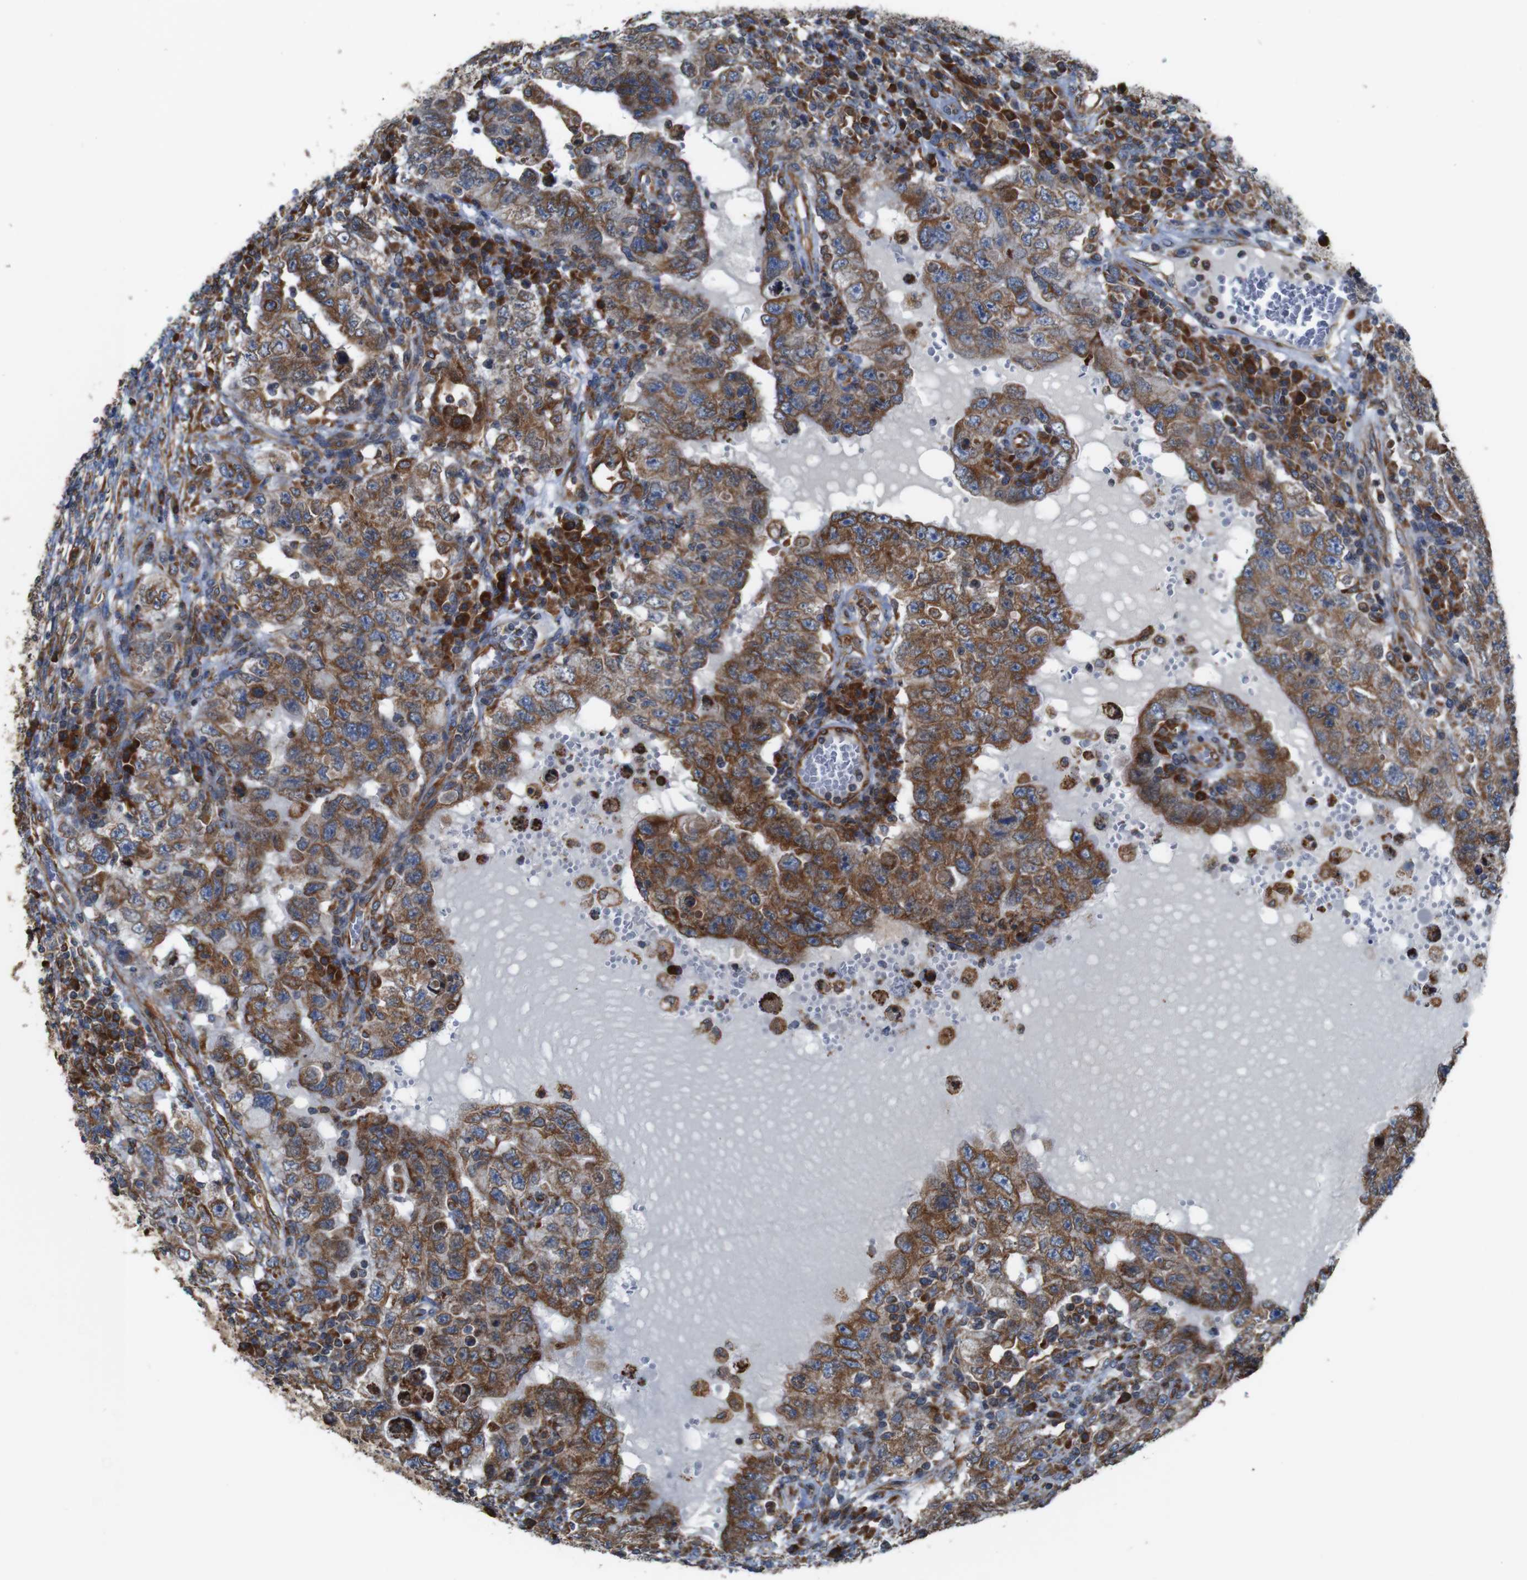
{"staining": {"intensity": "moderate", "quantity": ">75%", "location": "cytoplasmic/membranous"}, "tissue": "testis cancer", "cell_type": "Tumor cells", "image_type": "cancer", "snomed": [{"axis": "morphology", "description": "Carcinoma, Embryonal, NOS"}, {"axis": "topography", "description": "Testis"}], "caption": "This is an image of IHC staining of testis embryonal carcinoma, which shows moderate staining in the cytoplasmic/membranous of tumor cells.", "gene": "UGGT1", "patient": {"sex": "male", "age": 26}}